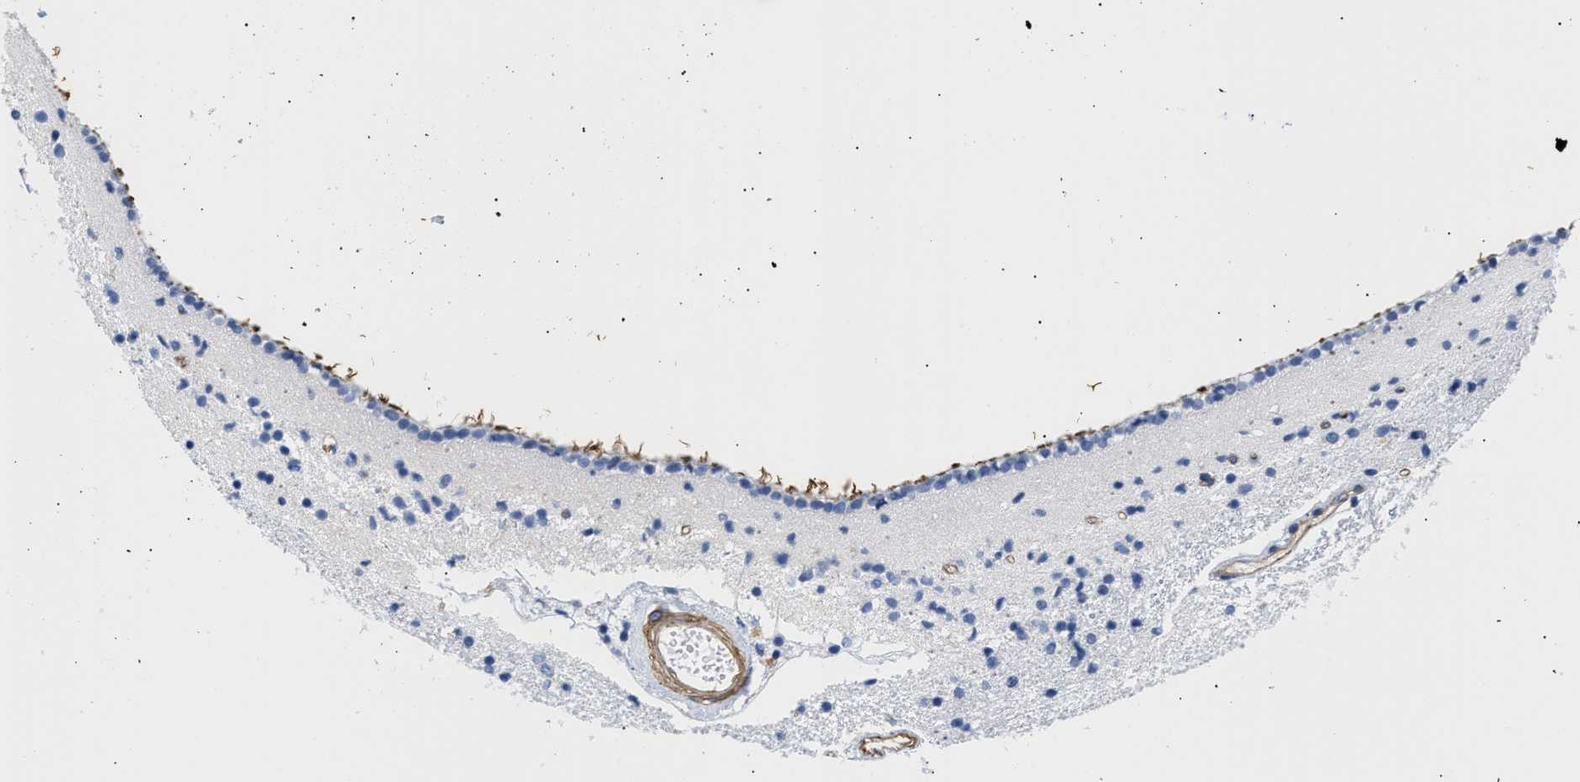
{"staining": {"intensity": "negative", "quantity": "none", "location": "none"}, "tissue": "caudate", "cell_type": "Glial cells", "image_type": "normal", "snomed": [{"axis": "morphology", "description": "Normal tissue, NOS"}, {"axis": "topography", "description": "Lateral ventricle wall"}], "caption": "IHC of unremarkable caudate reveals no positivity in glial cells. (Brightfield microscopy of DAB (3,3'-diaminobenzidine) immunohistochemistry (IHC) at high magnification).", "gene": "TRIM29", "patient": {"sex": "male", "age": 45}}